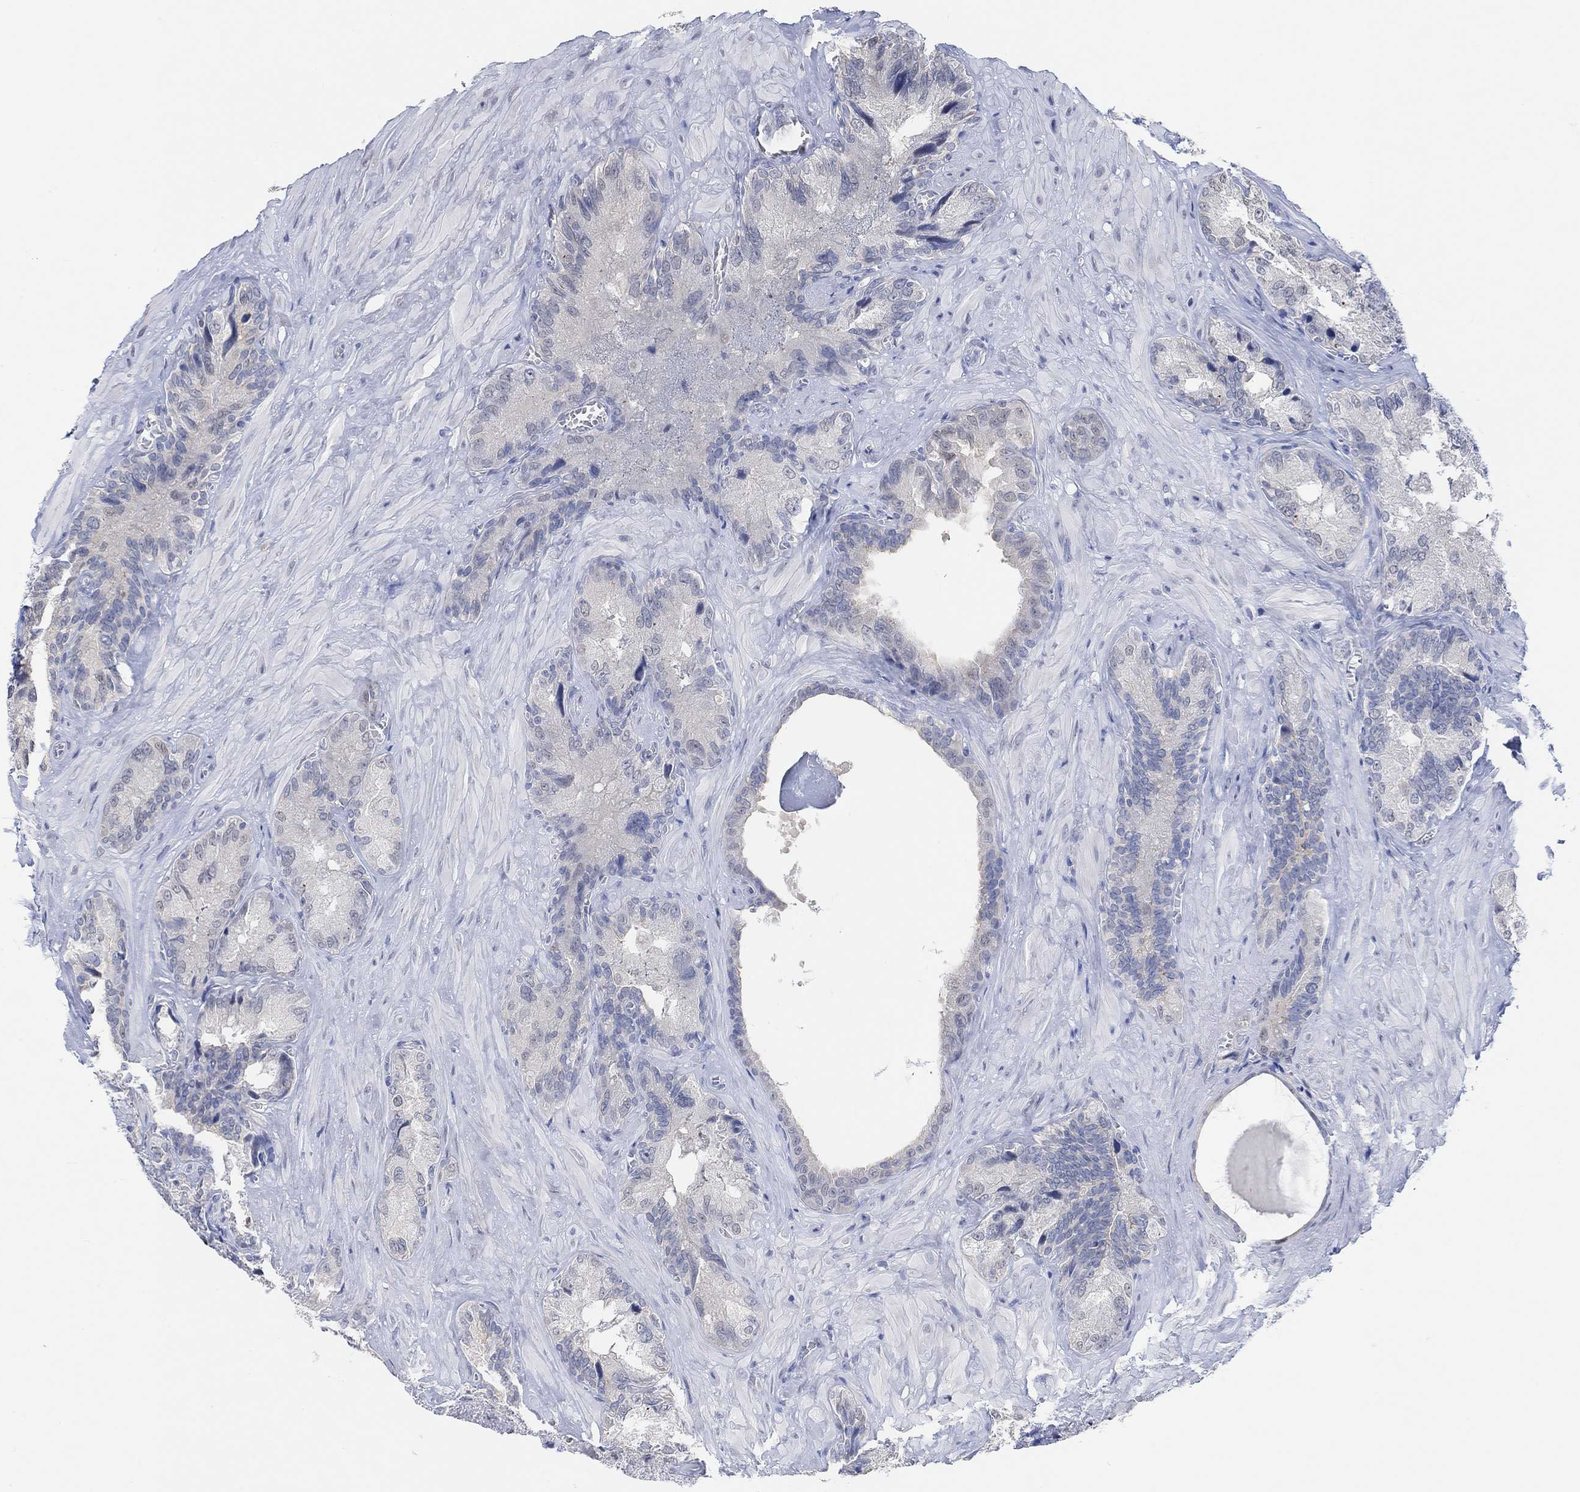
{"staining": {"intensity": "negative", "quantity": "none", "location": "none"}, "tissue": "seminal vesicle", "cell_type": "Glandular cells", "image_type": "normal", "snomed": [{"axis": "morphology", "description": "Normal tissue, NOS"}, {"axis": "topography", "description": "Seminal veicle"}], "caption": "The histopathology image exhibits no staining of glandular cells in normal seminal vesicle.", "gene": "MUC1", "patient": {"sex": "male", "age": 72}}